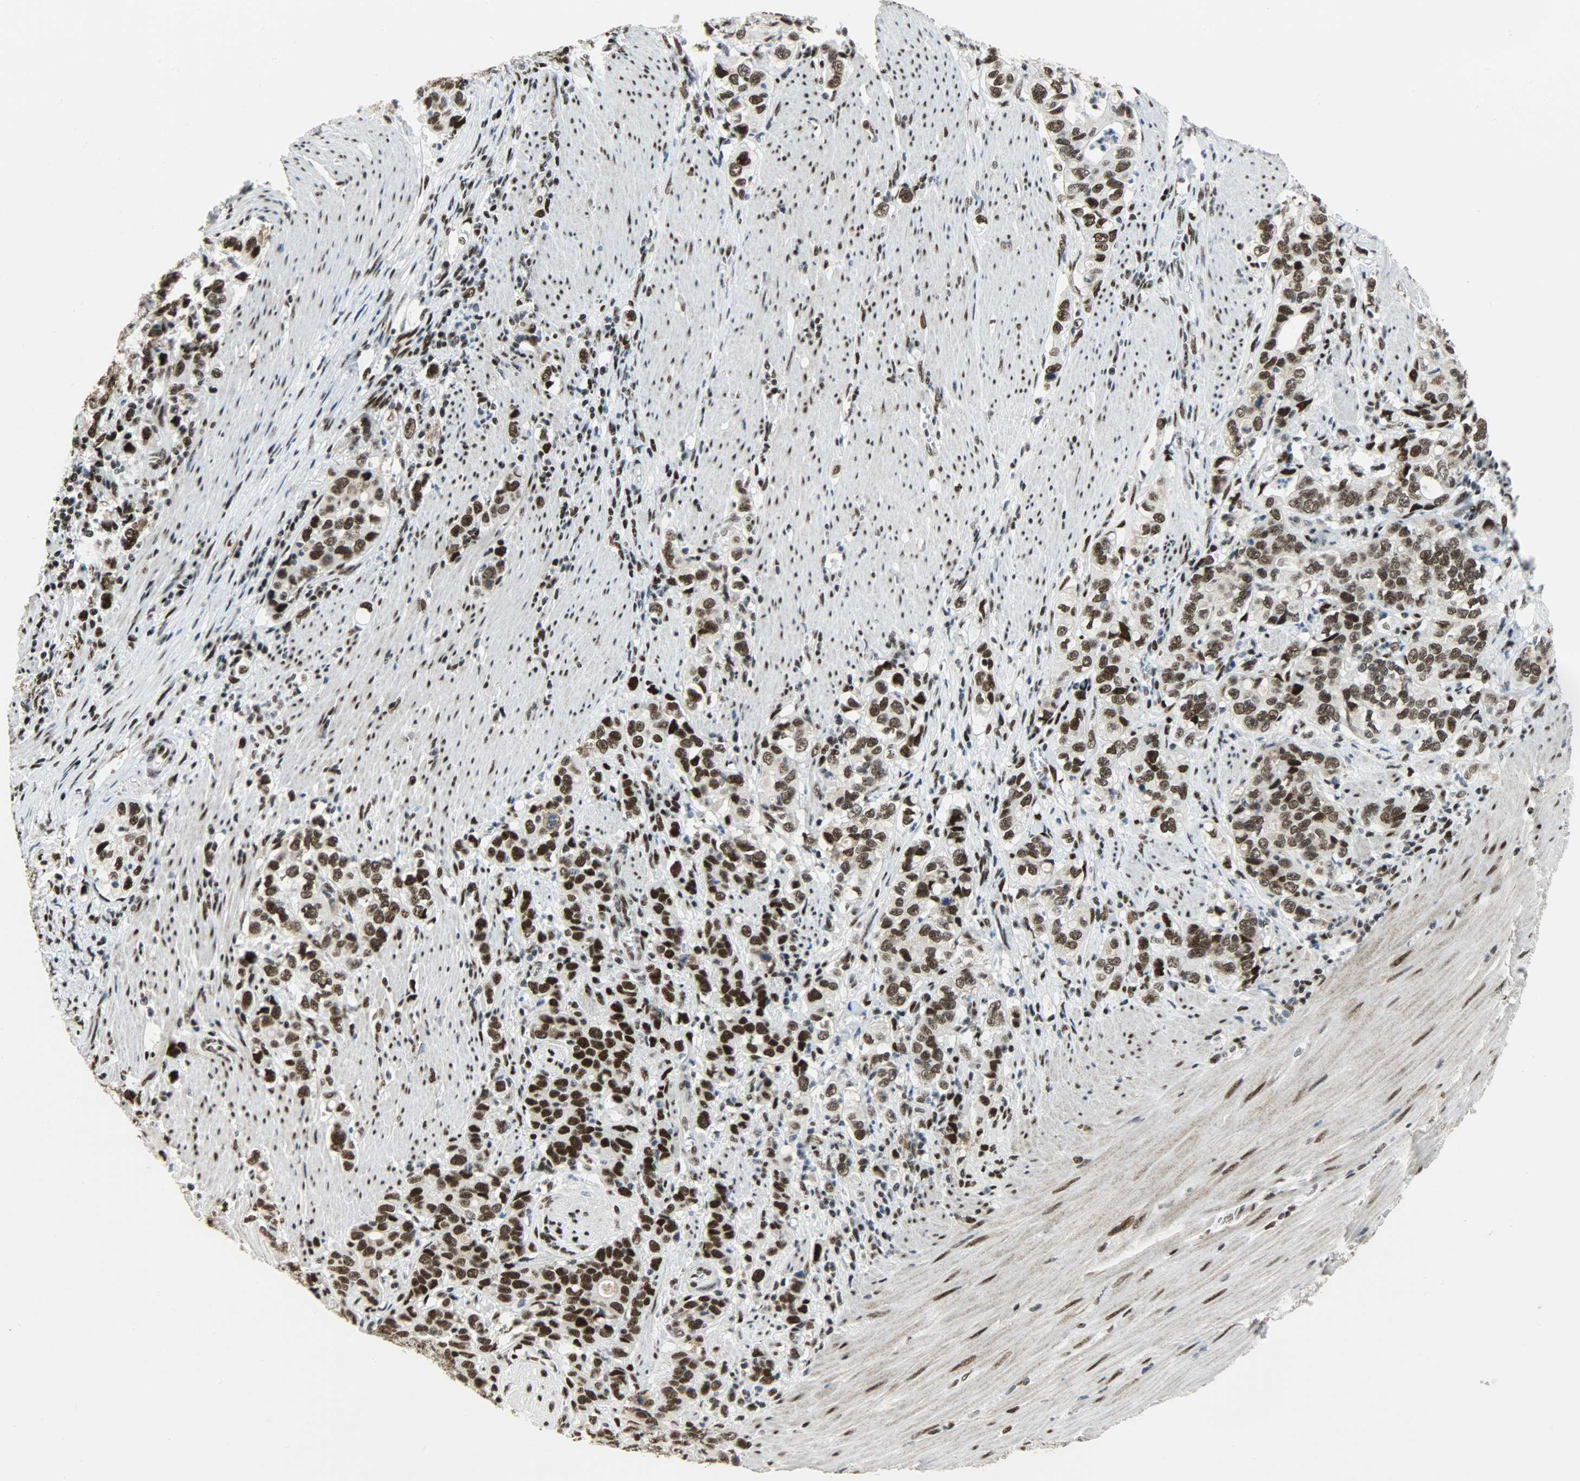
{"staining": {"intensity": "strong", "quantity": ">75%", "location": "cytoplasmic/membranous,nuclear"}, "tissue": "stomach cancer", "cell_type": "Tumor cells", "image_type": "cancer", "snomed": [{"axis": "morphology", "description": "Adenocarcinoma, NOS"}, {"axis": "topography", "description": "Stomach, lower"}], "caption": "Immunohistochemical staining of human stomach cancer (adenocarcinoma) shows strong cytoplasmic/membranous and nuclear protein positivity in approximately >75% of tumor cells.", "gene": "SSB", "patient": {"sex": "female", "age": 72}}